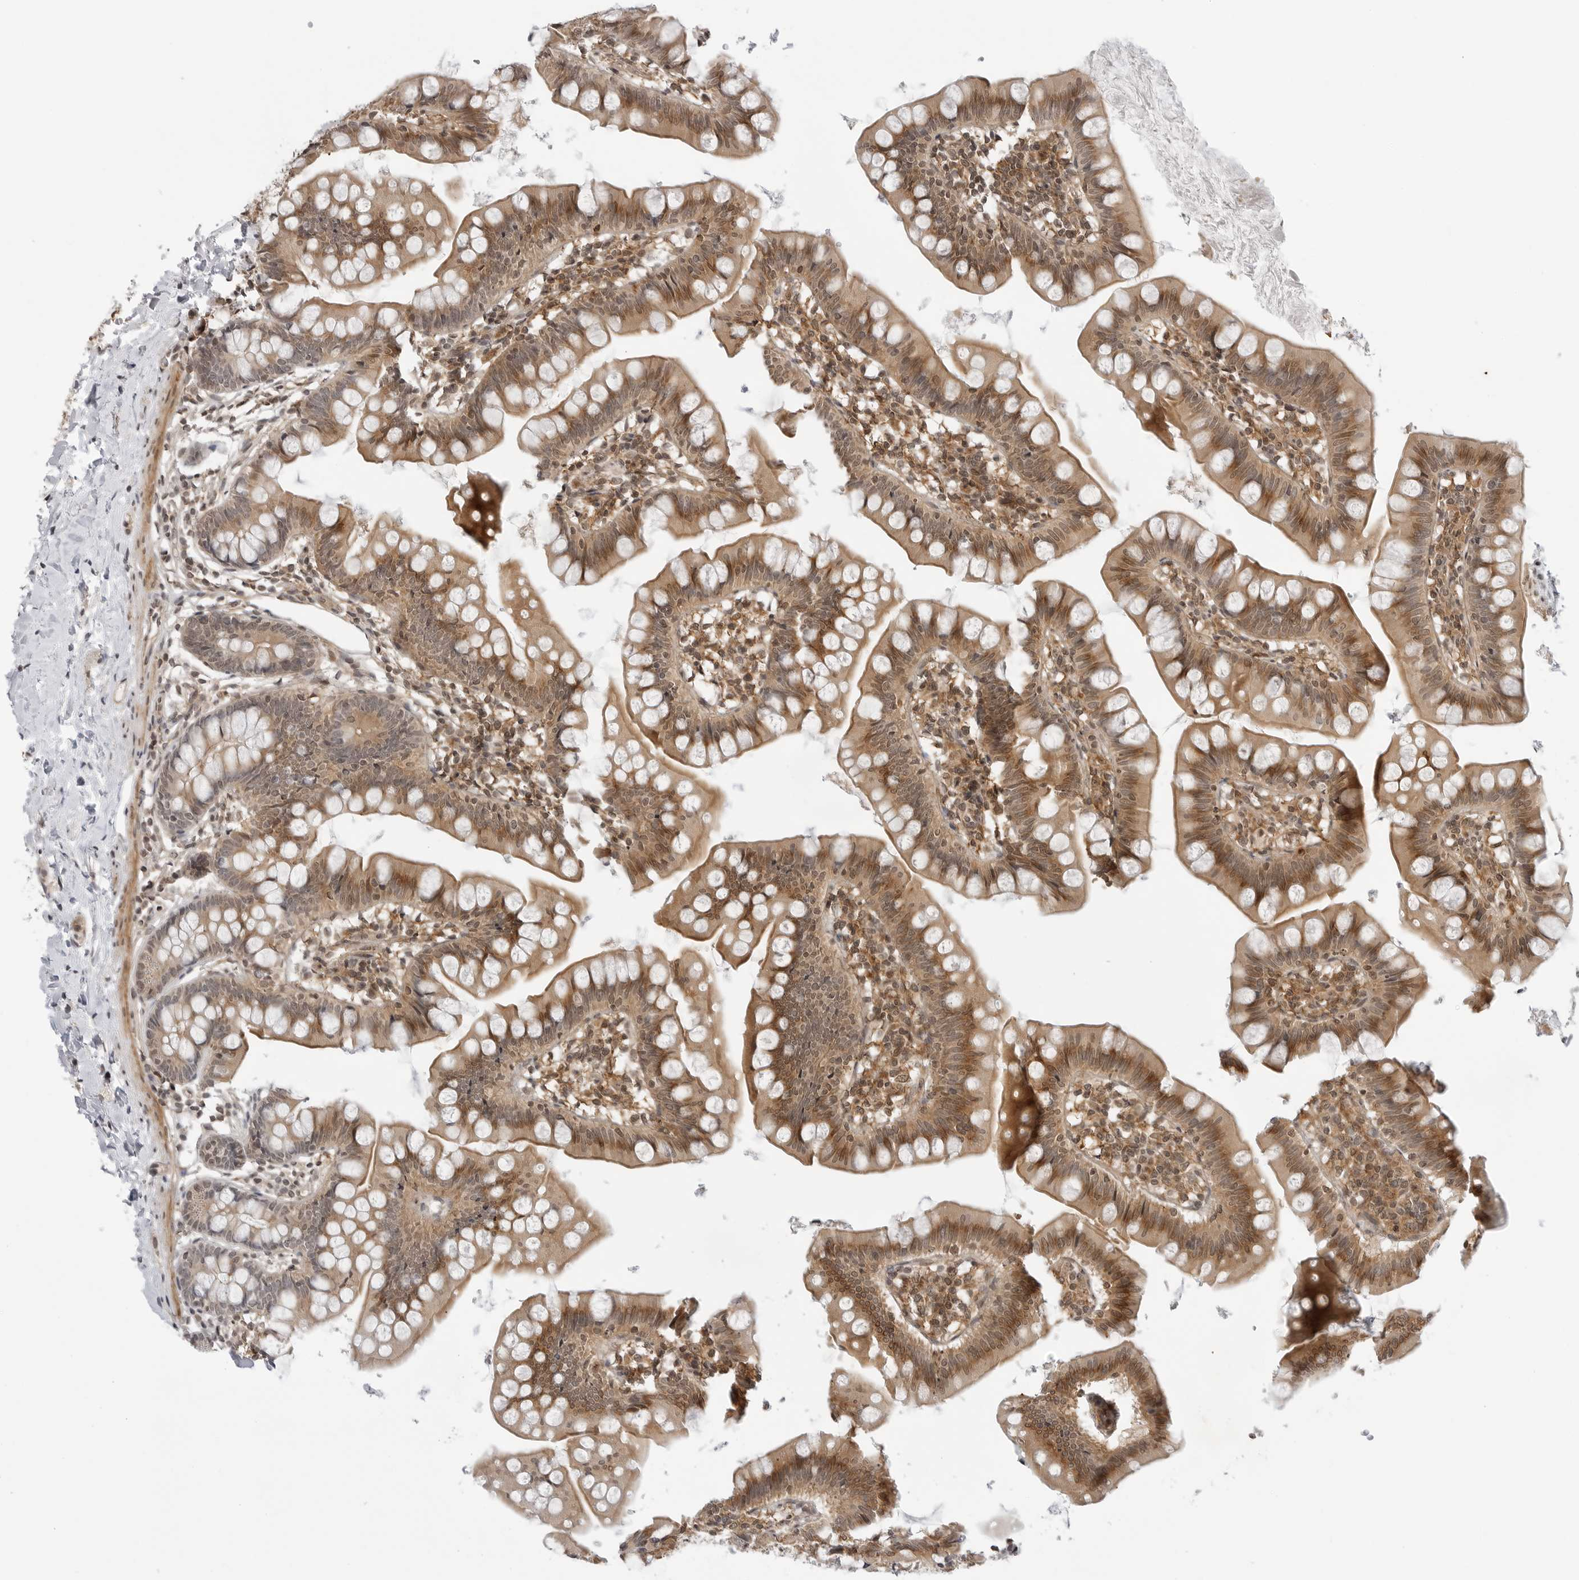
{"staining": {"intensity": "moderate", "quantity": ">75%", "location": "cytoplasmic/membranous,nuclear"}, "tissue": "small intestine", "cell_type": "Glandular cells", "image_type": "normal", "snomed": [{"axis": "morphology", "description": "Normal tissue, NOS"}, {"axis": "topography", "description": "Small intestine"}], "caption": "Glandular cells show moderate cytoplasmic/membranous,nuclear positivity in about >75% of cells in unremarkable small intestine. The staining was performed using DAB (3,3'-diaminobenzidine) to visualize the protein expression in brown, while the nuclei were stained in blue with hematoxylin (Magnification: 20x).", "gene": "MAP2K5", "patient": {"sex": "male", "age": 7}}